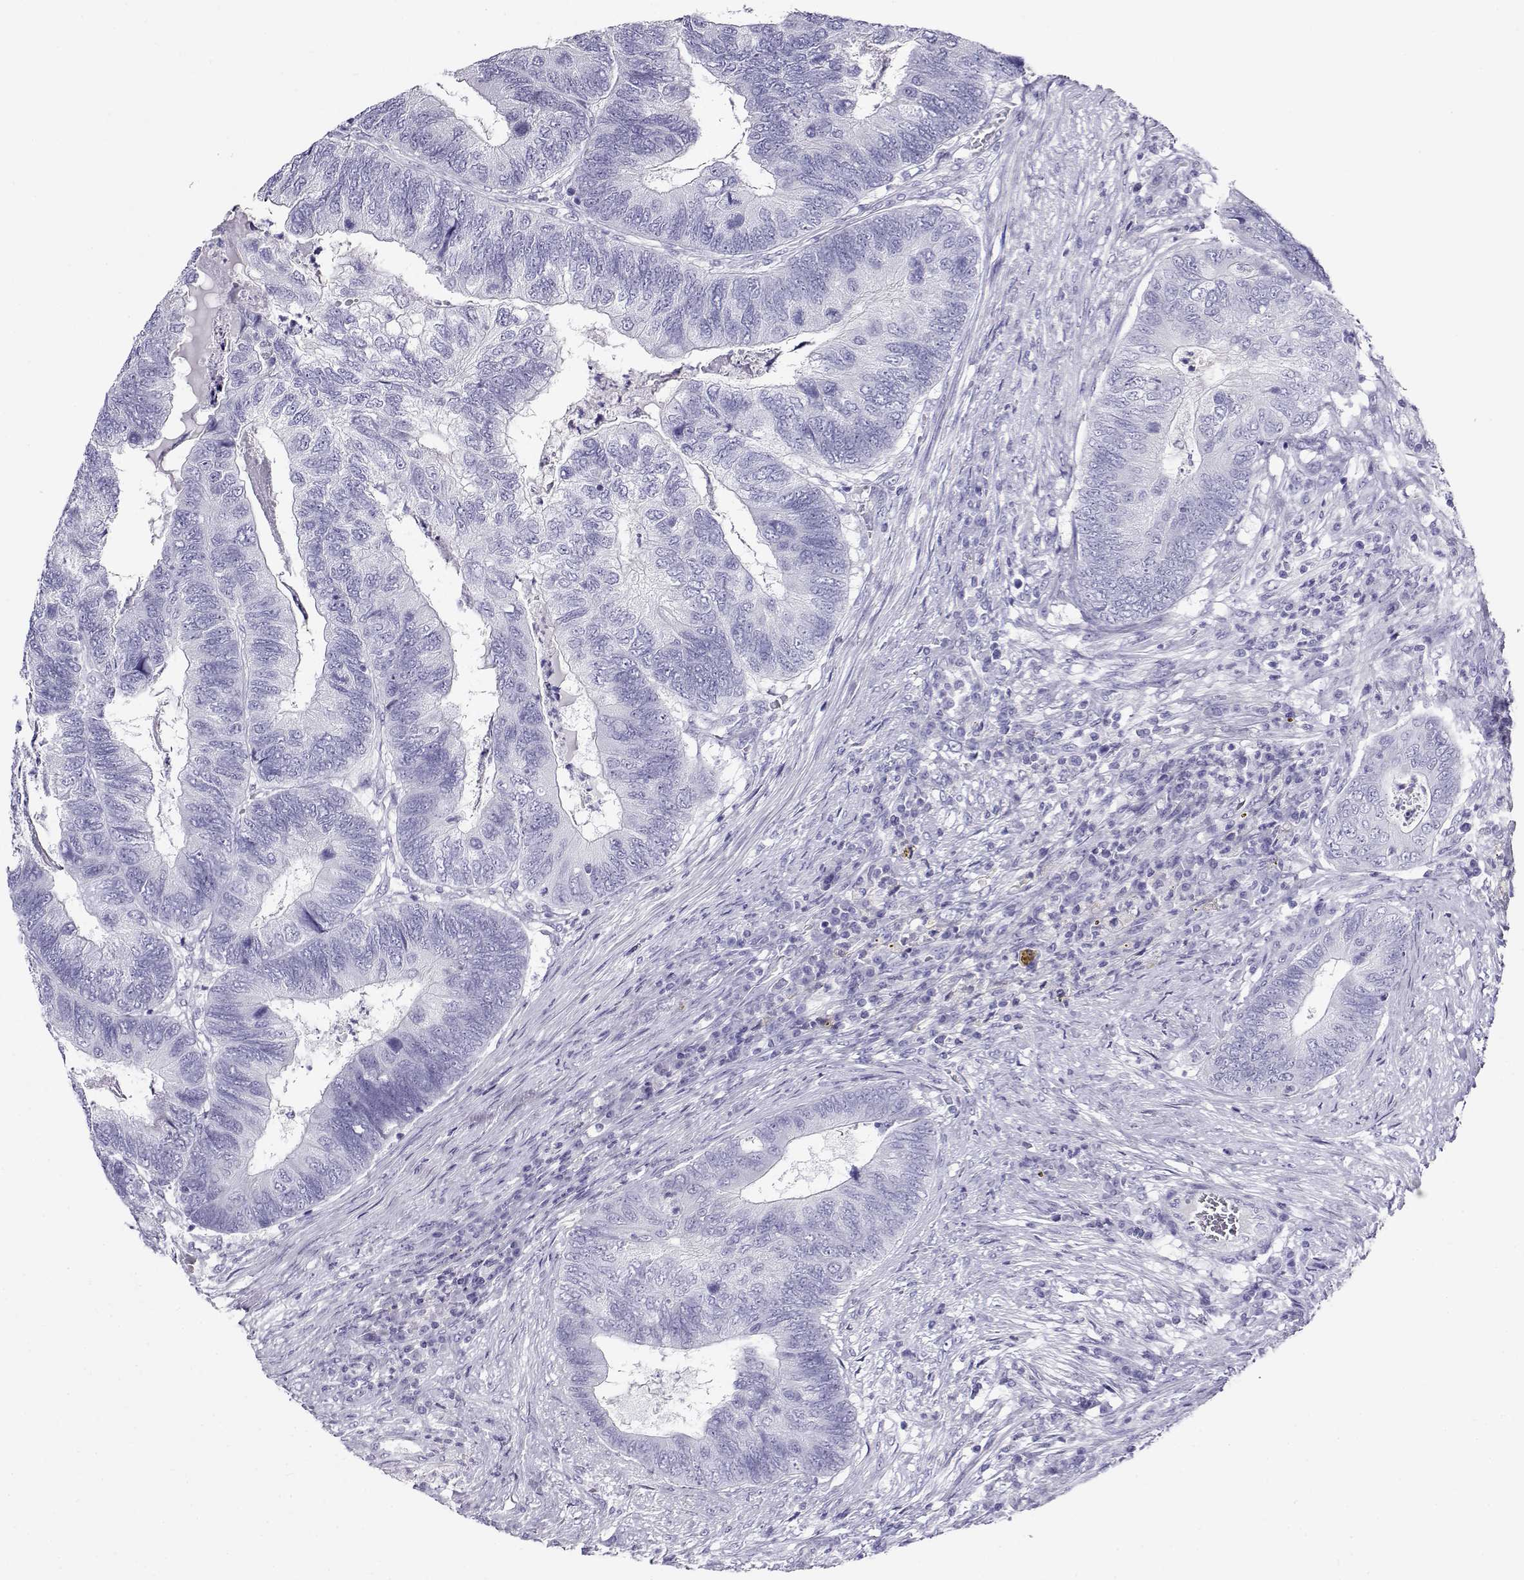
{"staining": {"intensity": "negative", "quantity": "none", "location": "none"}, "tissue": "colorectal cancer", "cell_type": "Tumor cells", "image_type": "cancer", "snomed": [{"axis": "morphology", "description": "Adenocarcinoma, NOS"}, {"axis": "topography", "description": "Colon"}], "caption": "This is an immunohistochemistry histopathology image of human colorectal cancer (adenocarcinoma). There is no staining in tumor cells.", "gene": "CABS1", "patient": {"sex": "female", "age": 67}}